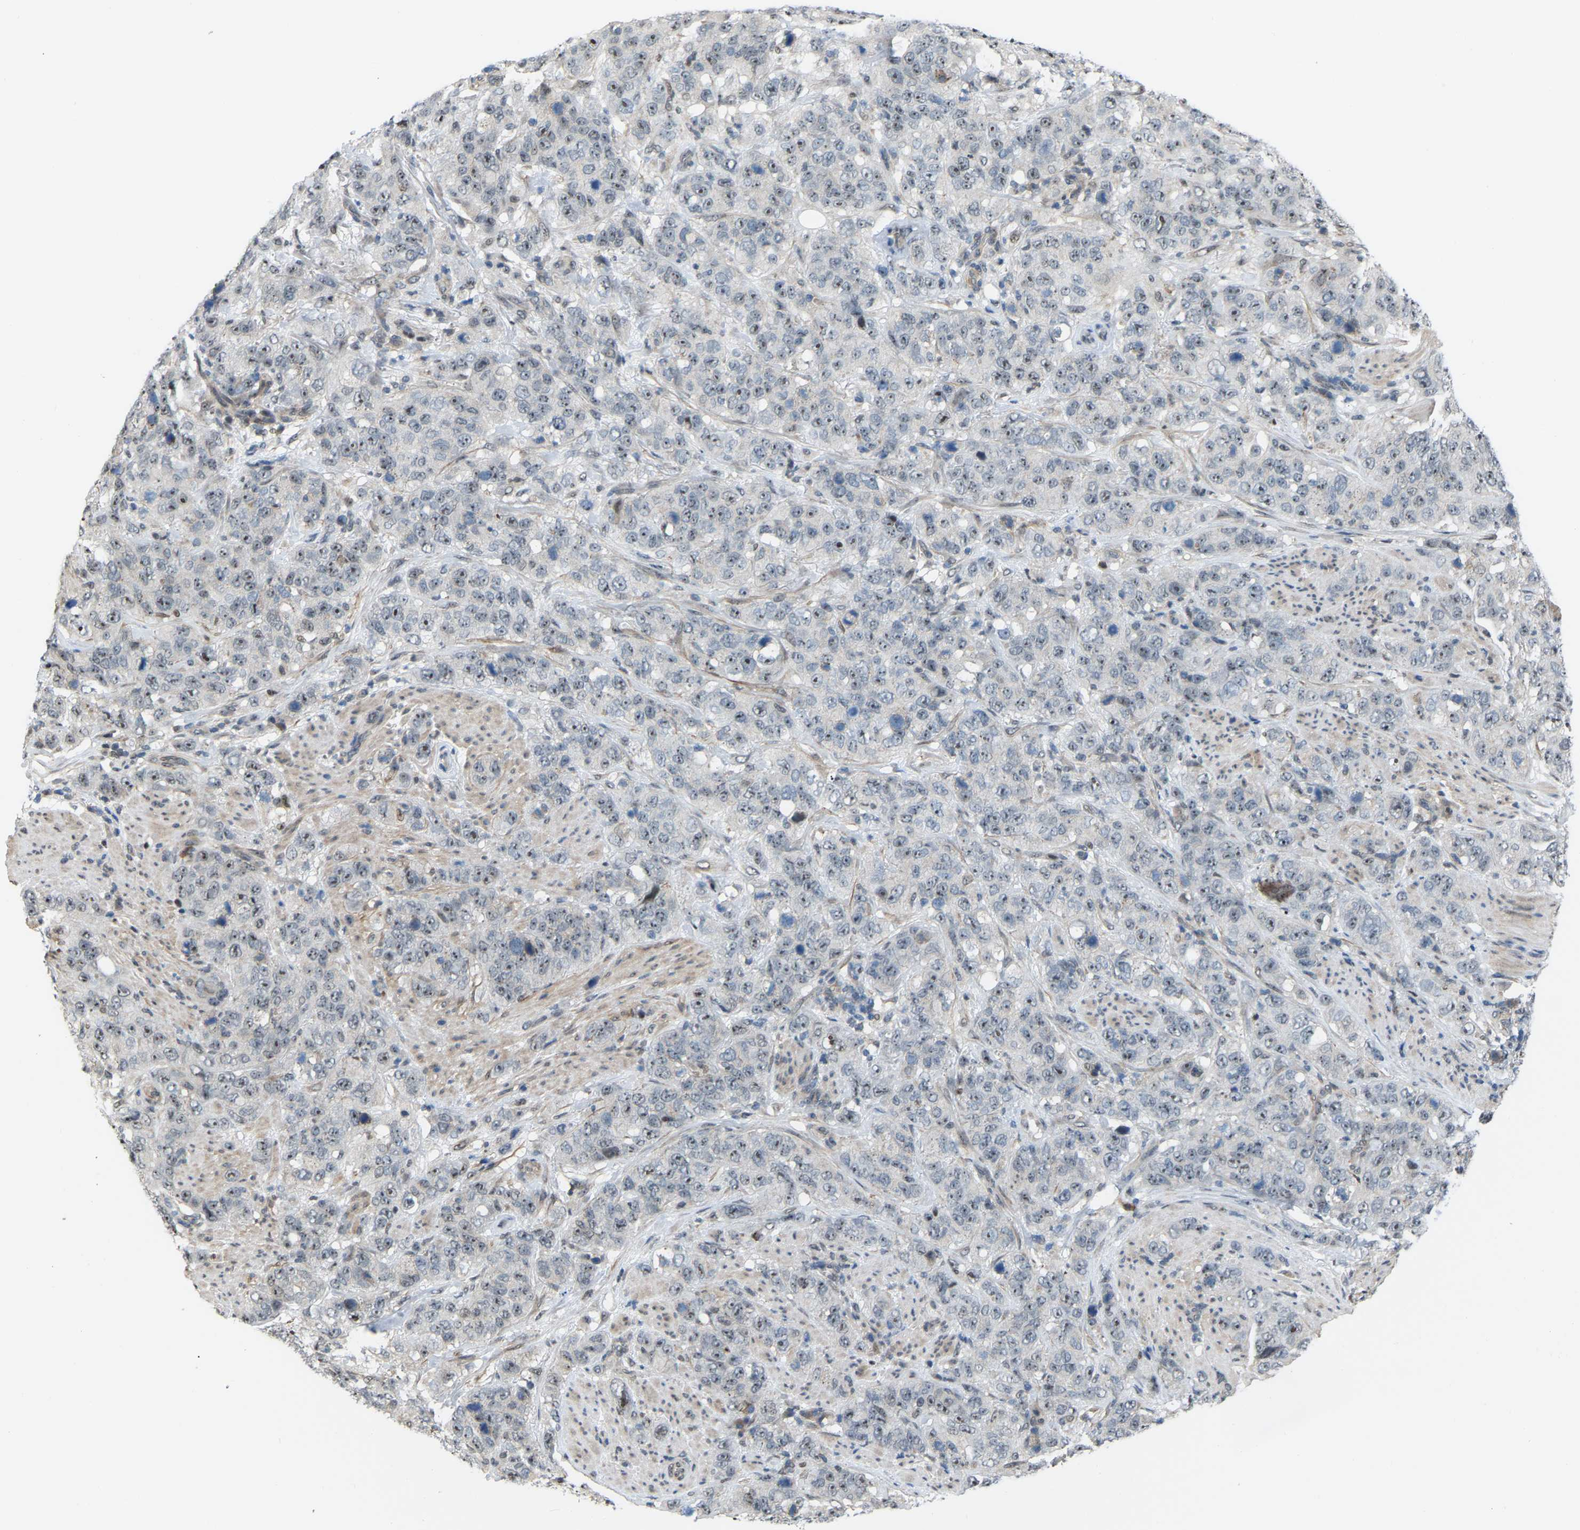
{"staining": {"intensity": "weak", "quantity": "25%-75%", "location": "nuclear"}, "tissue": "stomach cancer", "cell_type": "Tumor cells", "image_type": "cancer", "snomed": [{"axis": "morphology", "description": "Adenocarcinoma, NOS"}, {"axis": "topography", "description": "Stomach"}], "caption": "Immunohistochemical staining of adenocarcinoma (stomach) shows low levels of weak nuclear protein expression in about 25%-75% of tumor cells.", "gene": "CROT", "patient": {"sex": "male", "age": 48}}